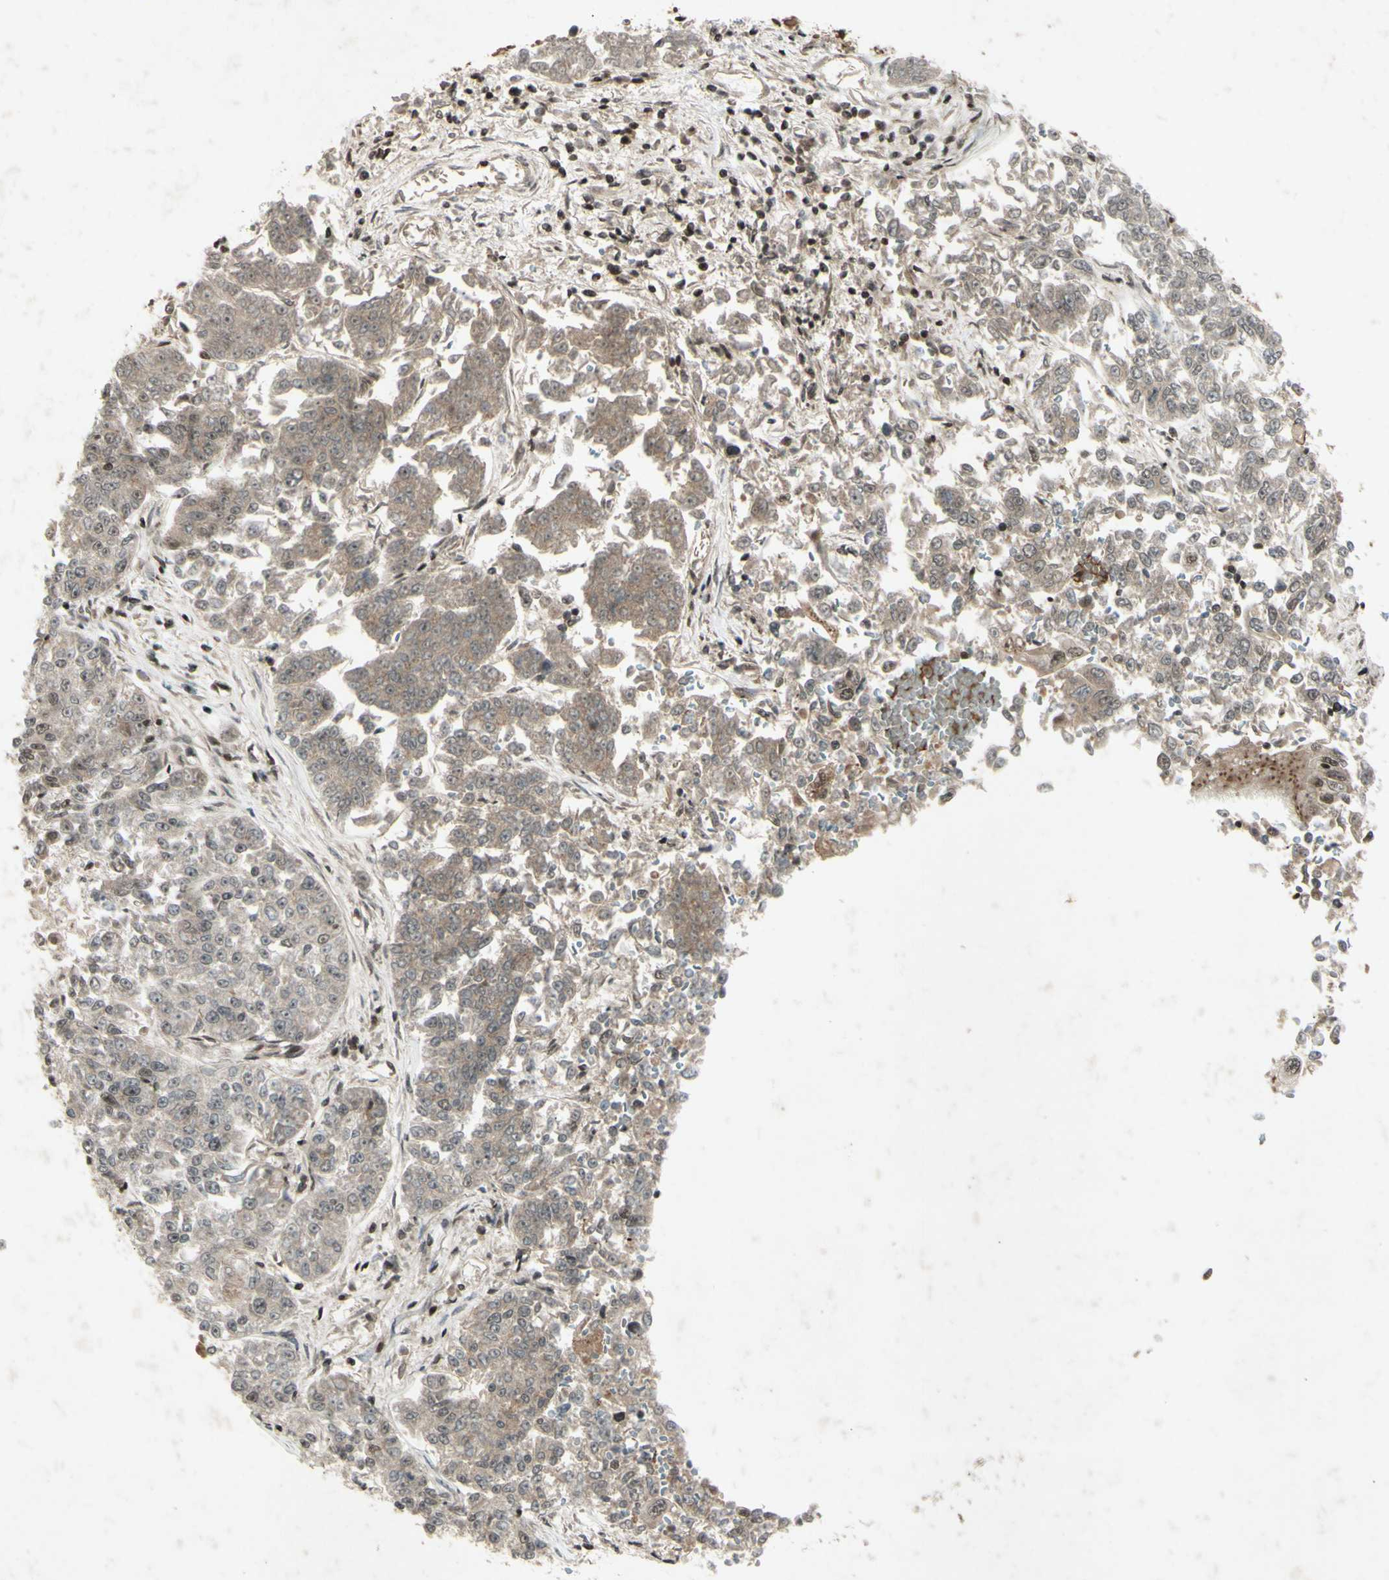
{"staining": {"intensity": "weak", "quantity": "25%-75%", "location": "cytoplasmic/membranous,nuclear"}, "tissue": "lung cancer", "cell_type": "Tumor cells", "image_type": "cancer", "snomed": [{"axis": "morphology", "description": "Adenocarcinoma, NOS"}, {"axis": "topography", "description": "Lung"}], "caption": "This micrograph exhibits immunohistochemistry (IHC) staining of lung adenocarcinoma, with low weak cytoplasmic/membranous and nuclear expression in about 25%-75% of tumor cells.", "gene": "SNW1", "patient": {"sex": "male", "age": 84}}